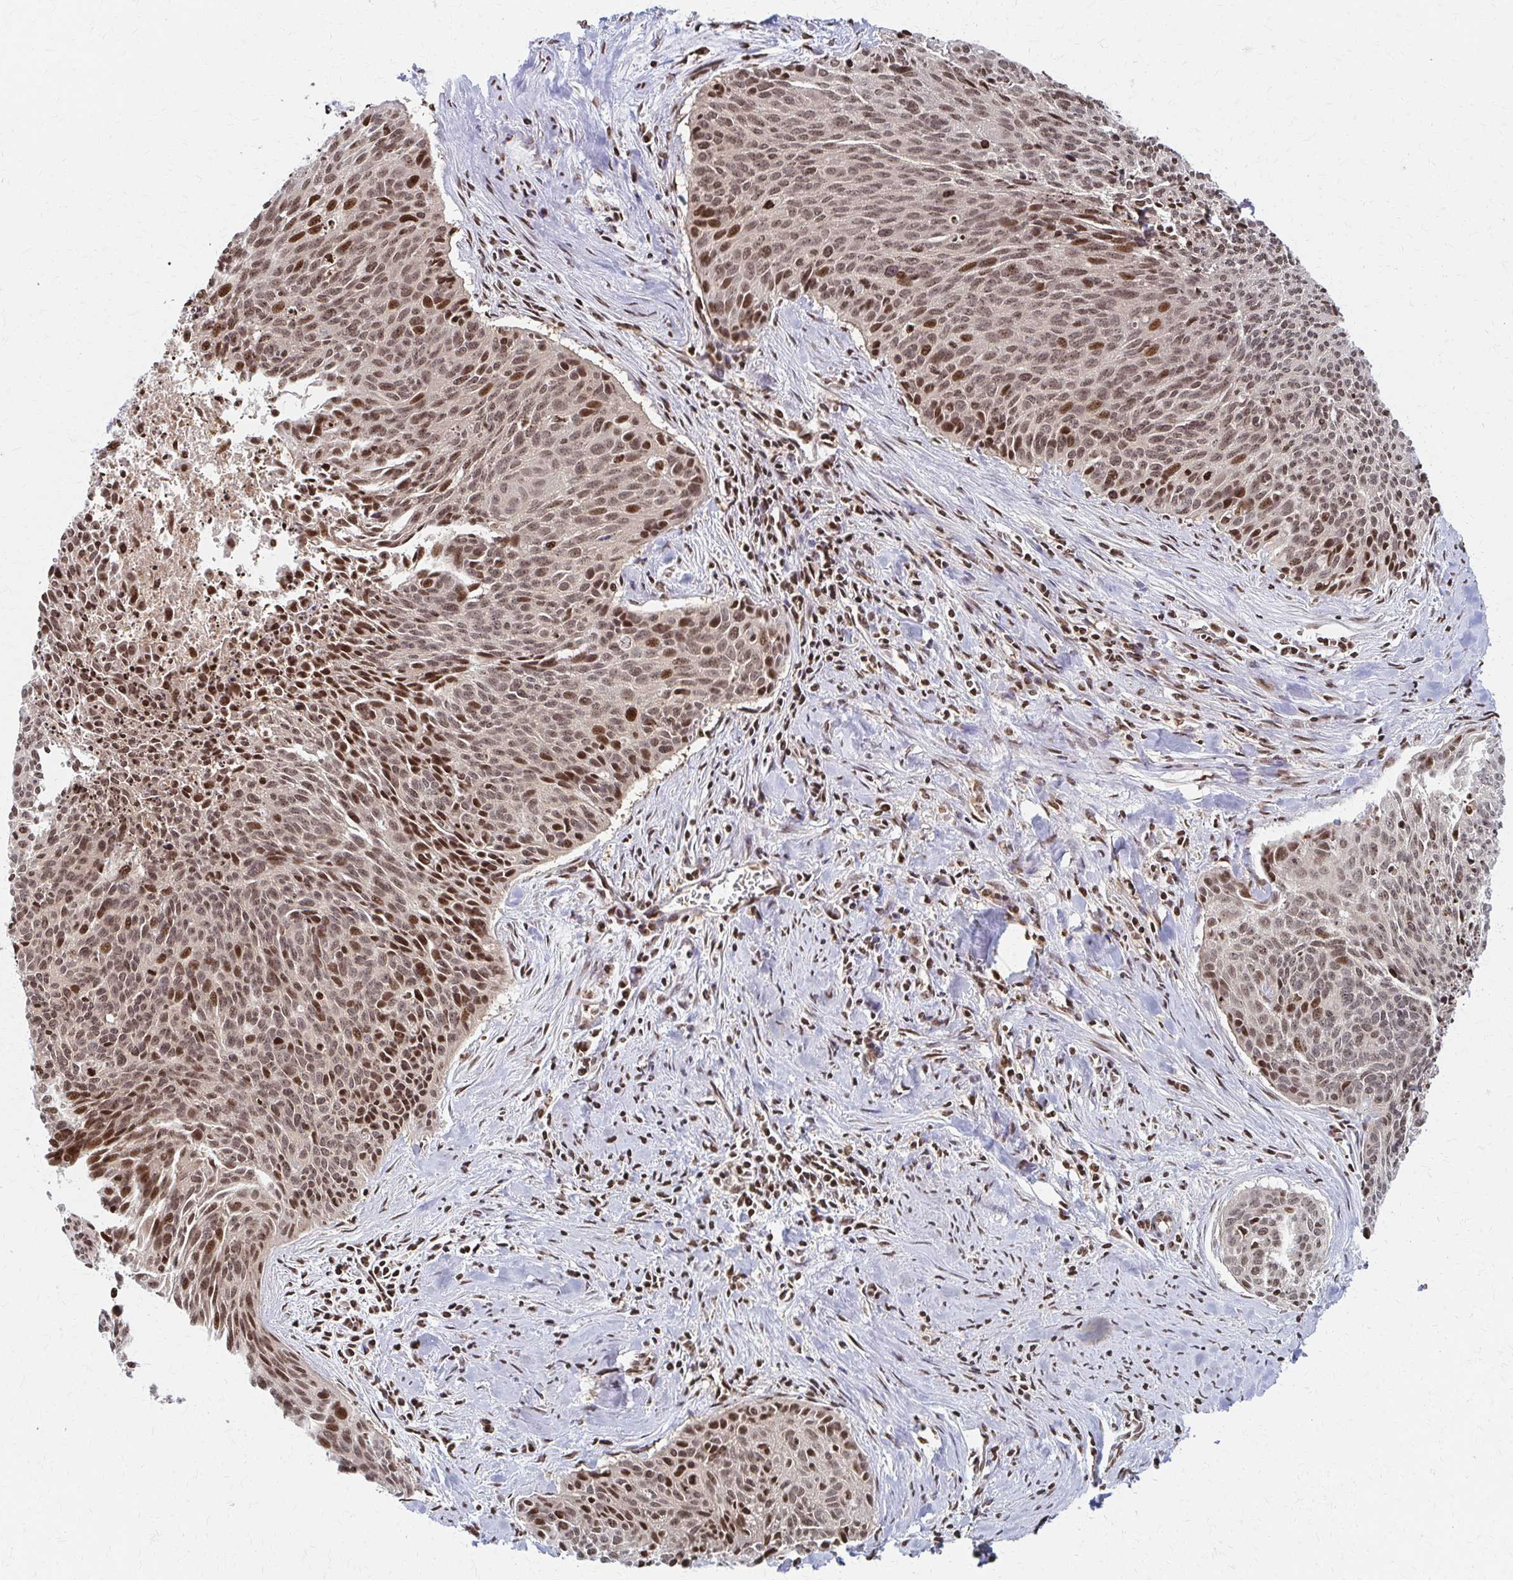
{"staining": {"intensity": "moderate", "quantity": ">75%", "location": "nuclear"}, "tissue": "cervical cancer", "cell_type": "Tumor cells", "image_type": "cancer", "snomed": [{"axis": "morphology", "description": "Squamous cell carcinoma, NOS"}, {"axis": "topography", "description": "Cervix"}], "caption": "Immunohistochemical staining of cervical cancer (squamous cell carcinoma) demonstrates medium levels of moderate nuclear protein positivity in approximately >75% of tumor cells.", "gene": "PSMD7", "patient": {"sex": "female", "age": 55}}